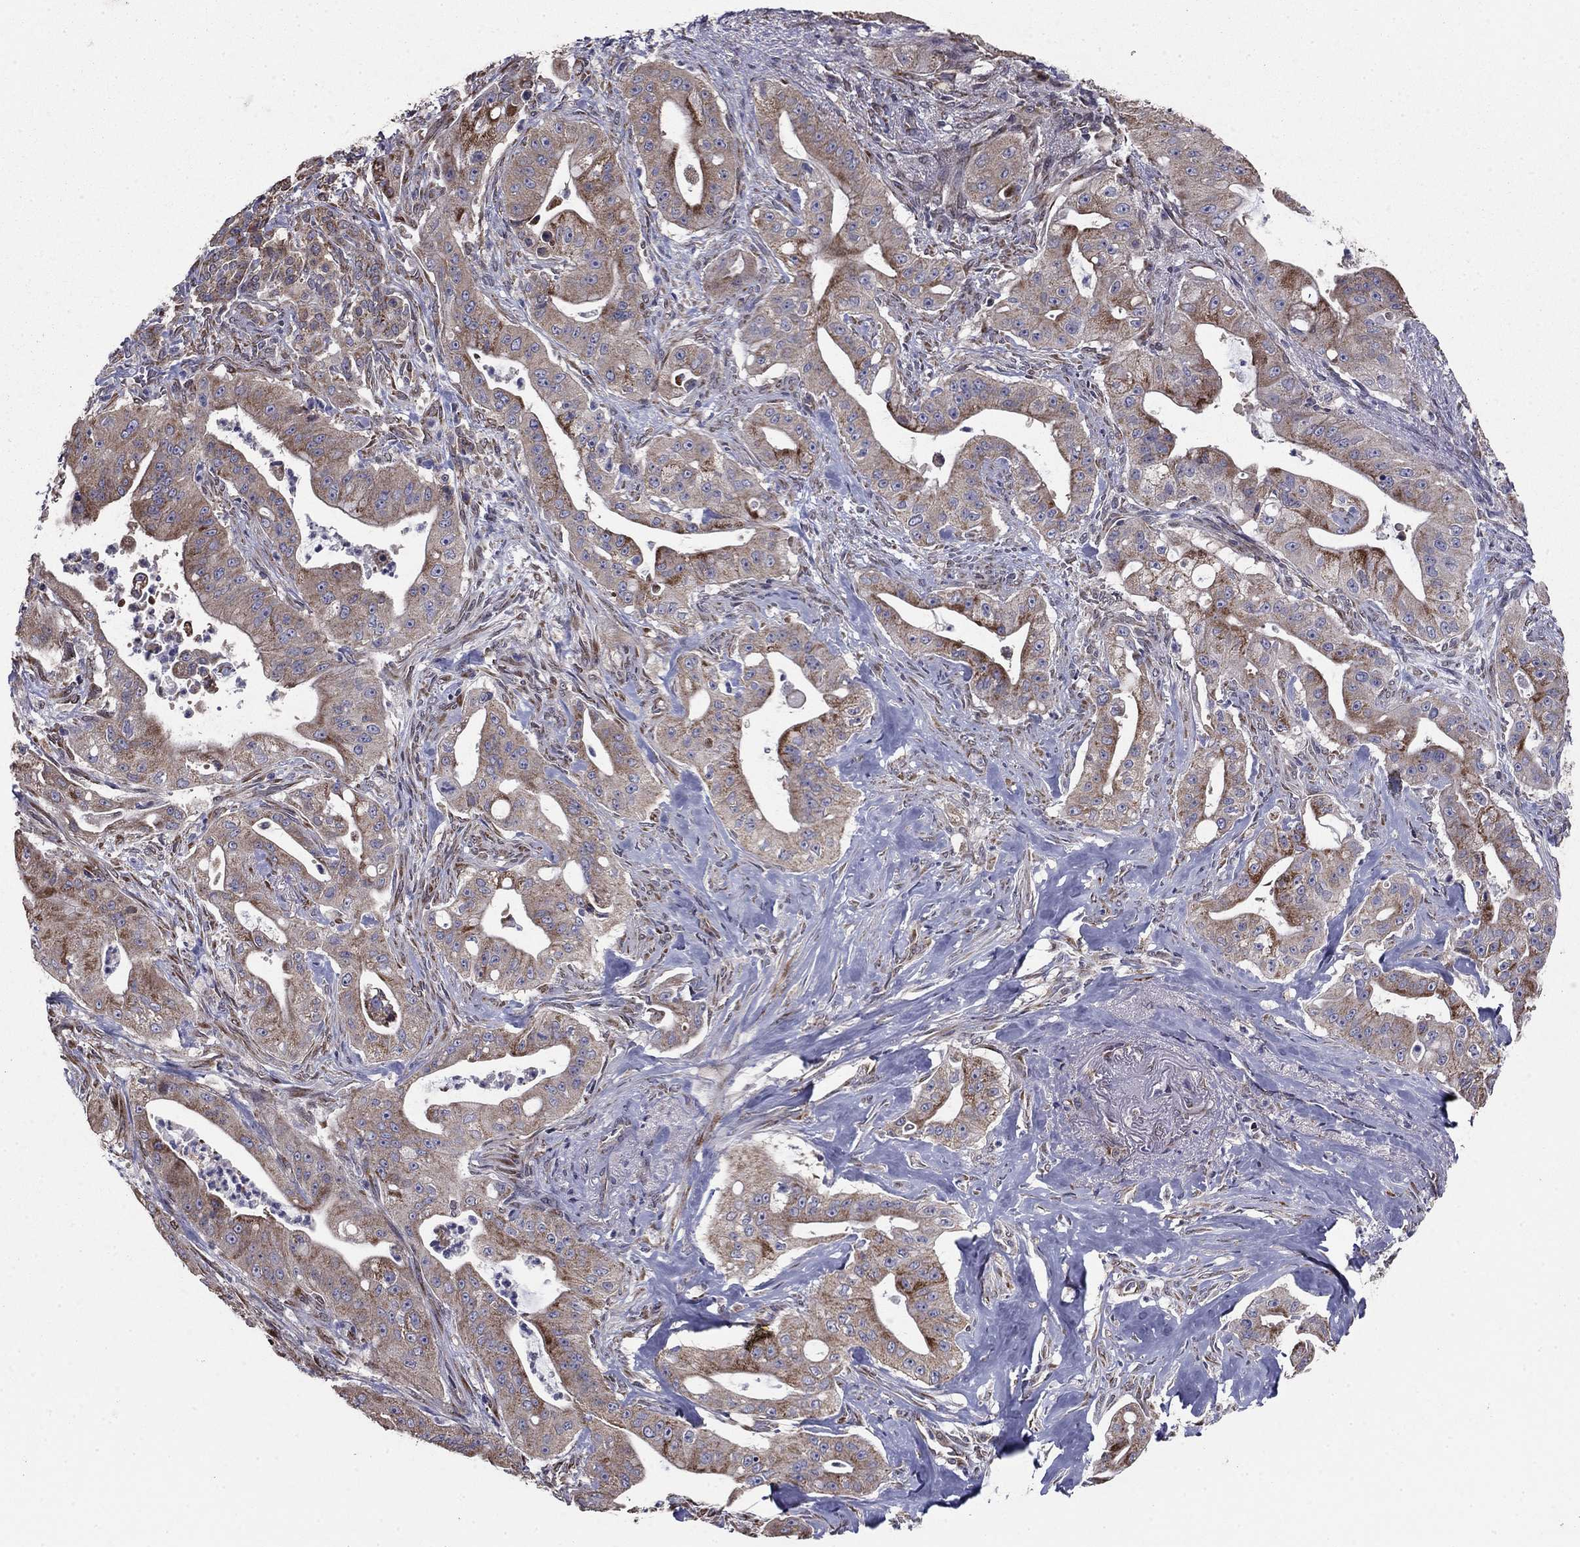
{"staining": {"intensity": "moderate", "quantity": "<25%", "location": "cytoplasmic/membranous"}, "tissue": "pancreatic cancer", "cell_type": "Tumor cells", "image_type": "cancer", "snomed": [{"axis": "morphology", "description": "Normal tissue, NOS"}, {"axis": "morphology", "description": "Inflammation, NOS"}, {"axis": "morphology", "description": "Adenocarcinoma, NOS"}, {"axis": "topography", "description": "Pancreas"}], "caption": "This is a micrograph of immunohistochemistry staining of adenocarcinoma (pancreatic), which shows moderate expression in the cytoplasmic/membranous of tumor cells.", "gene": "NKIRAS1", "patient": {"sex": "male", "age": 57}}